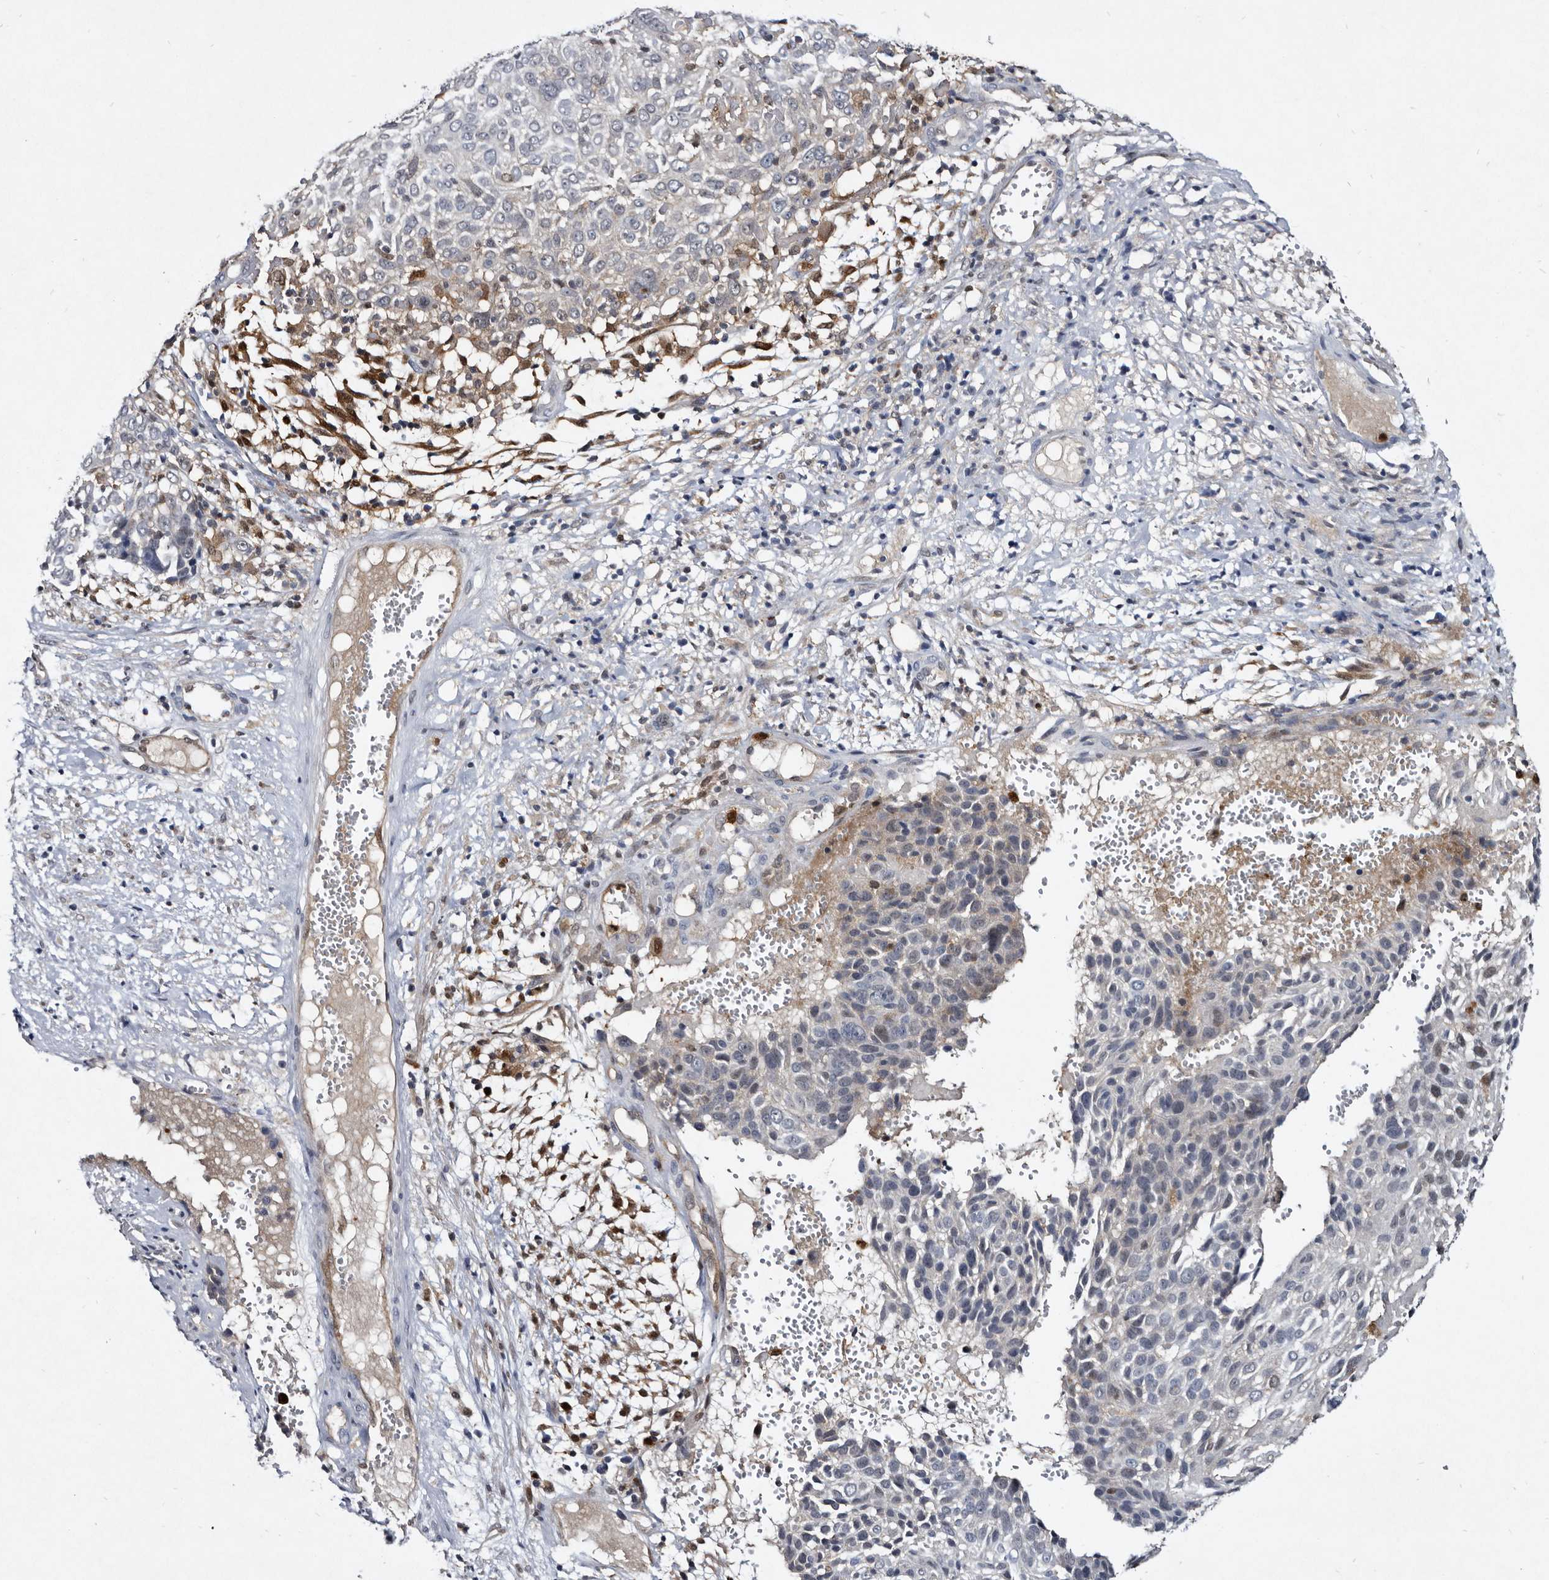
{"staining": {"intensity": "moderate", "quantity": "25%-75%", "location": "cytoplasmic/membranous,nuclear"}, "tissue": "cervical cancer", "cell_type": "Tumor cells", "image_type": "cancer", "snomed": [{"axis": "morphology", "description": "Squamous cell carcinoma, NOS"}, {"axis": "topography", "description": "Cervix"}], "caption": "Cervical squamous cell carcinoma stained with a brown dye shows moderate cytoplasmic/membranous and nuclear positive positivity in approximately 25%-75% of tumor cells.", "gene": "SERPINB8", "patient": {"sex": "female", "age": 74}}